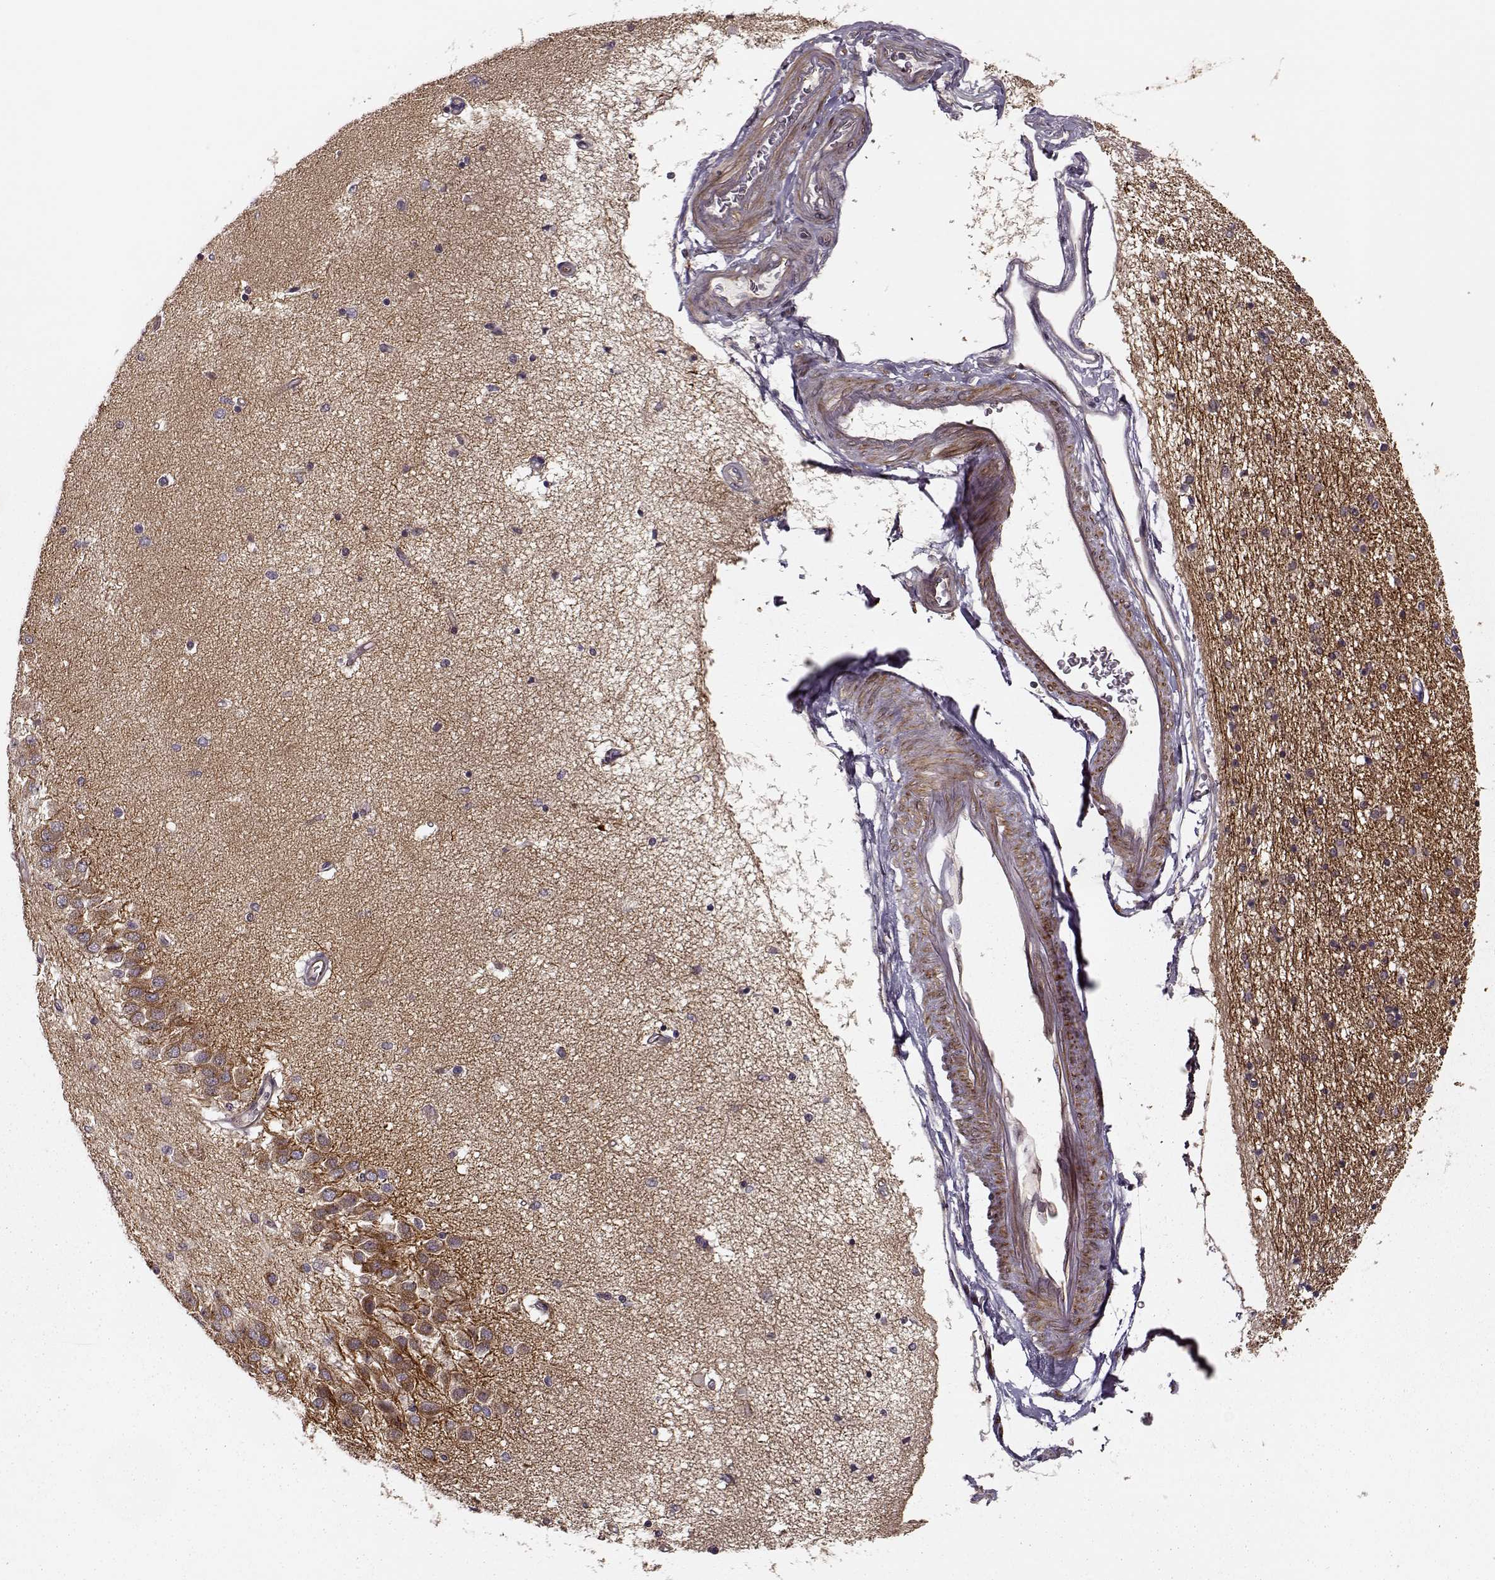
{"staining": {"intensity": "moderate", "quantity": "<25%", "location": "cytoplasmic/membranous"}, "tissue": "hippocampus", "cell_type": "Glial cells", "image_type": "normal", "snomed": [{"axis": "morphology", "description": "Normal tissue, NOS"}, {"axis": "topography", "description": "Hippocampus"}], "caption": "DAB immunohistochemical staining of benign hippocampus demonstrates moderate cytoplasmic/membranous protein expression in about <25% of glial cells.", "gene": "MTR", "patient": {"sex": "female", "age": 54}}